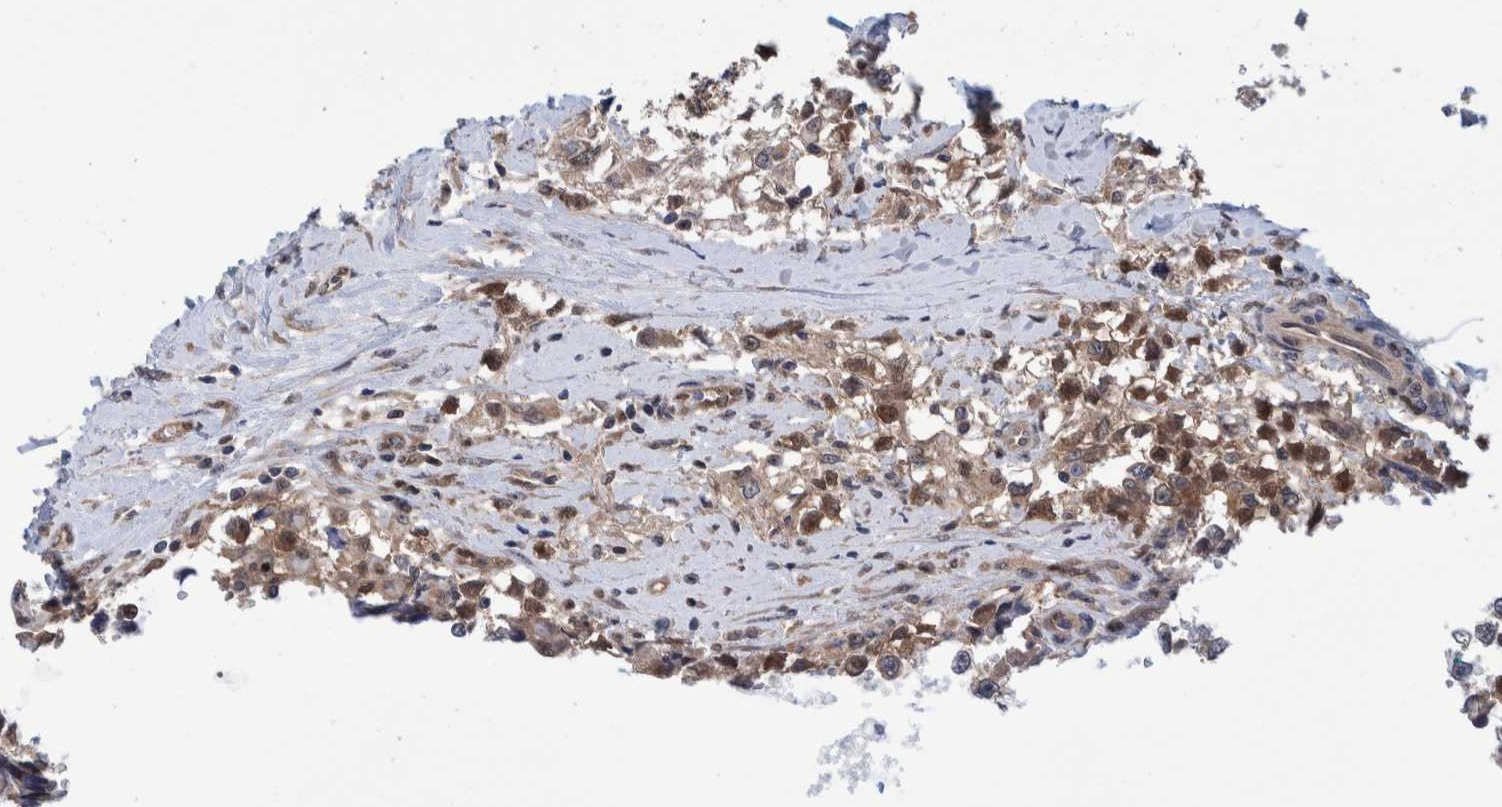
{"staining": {"intensity": "moderate", "quantity": ">75%", "location": "cytoplasmic/membranous,nuclear"}, "tissue": "testis cancer", "cell_type": "Tumor cells", "image_type": "cancer", "snomed": [{"axis": "morphology", "description": "Seminoma, NOS"}, {"axis": "morphology", "description": "Carcinoma, Embryonal, NOS"}, {"axis": "topography", "description": "Testis"}], "caption": "Testis cancer stained with DAB (3,3'-diaminobenzidine) immunohistochemistry demonstrates medium levels of moderate cytoplasmic/membranous and nuclear expression in about >75% of tumor cells.", "gene": "PFAS", "patient": {"sex": "male", "age": 51}}